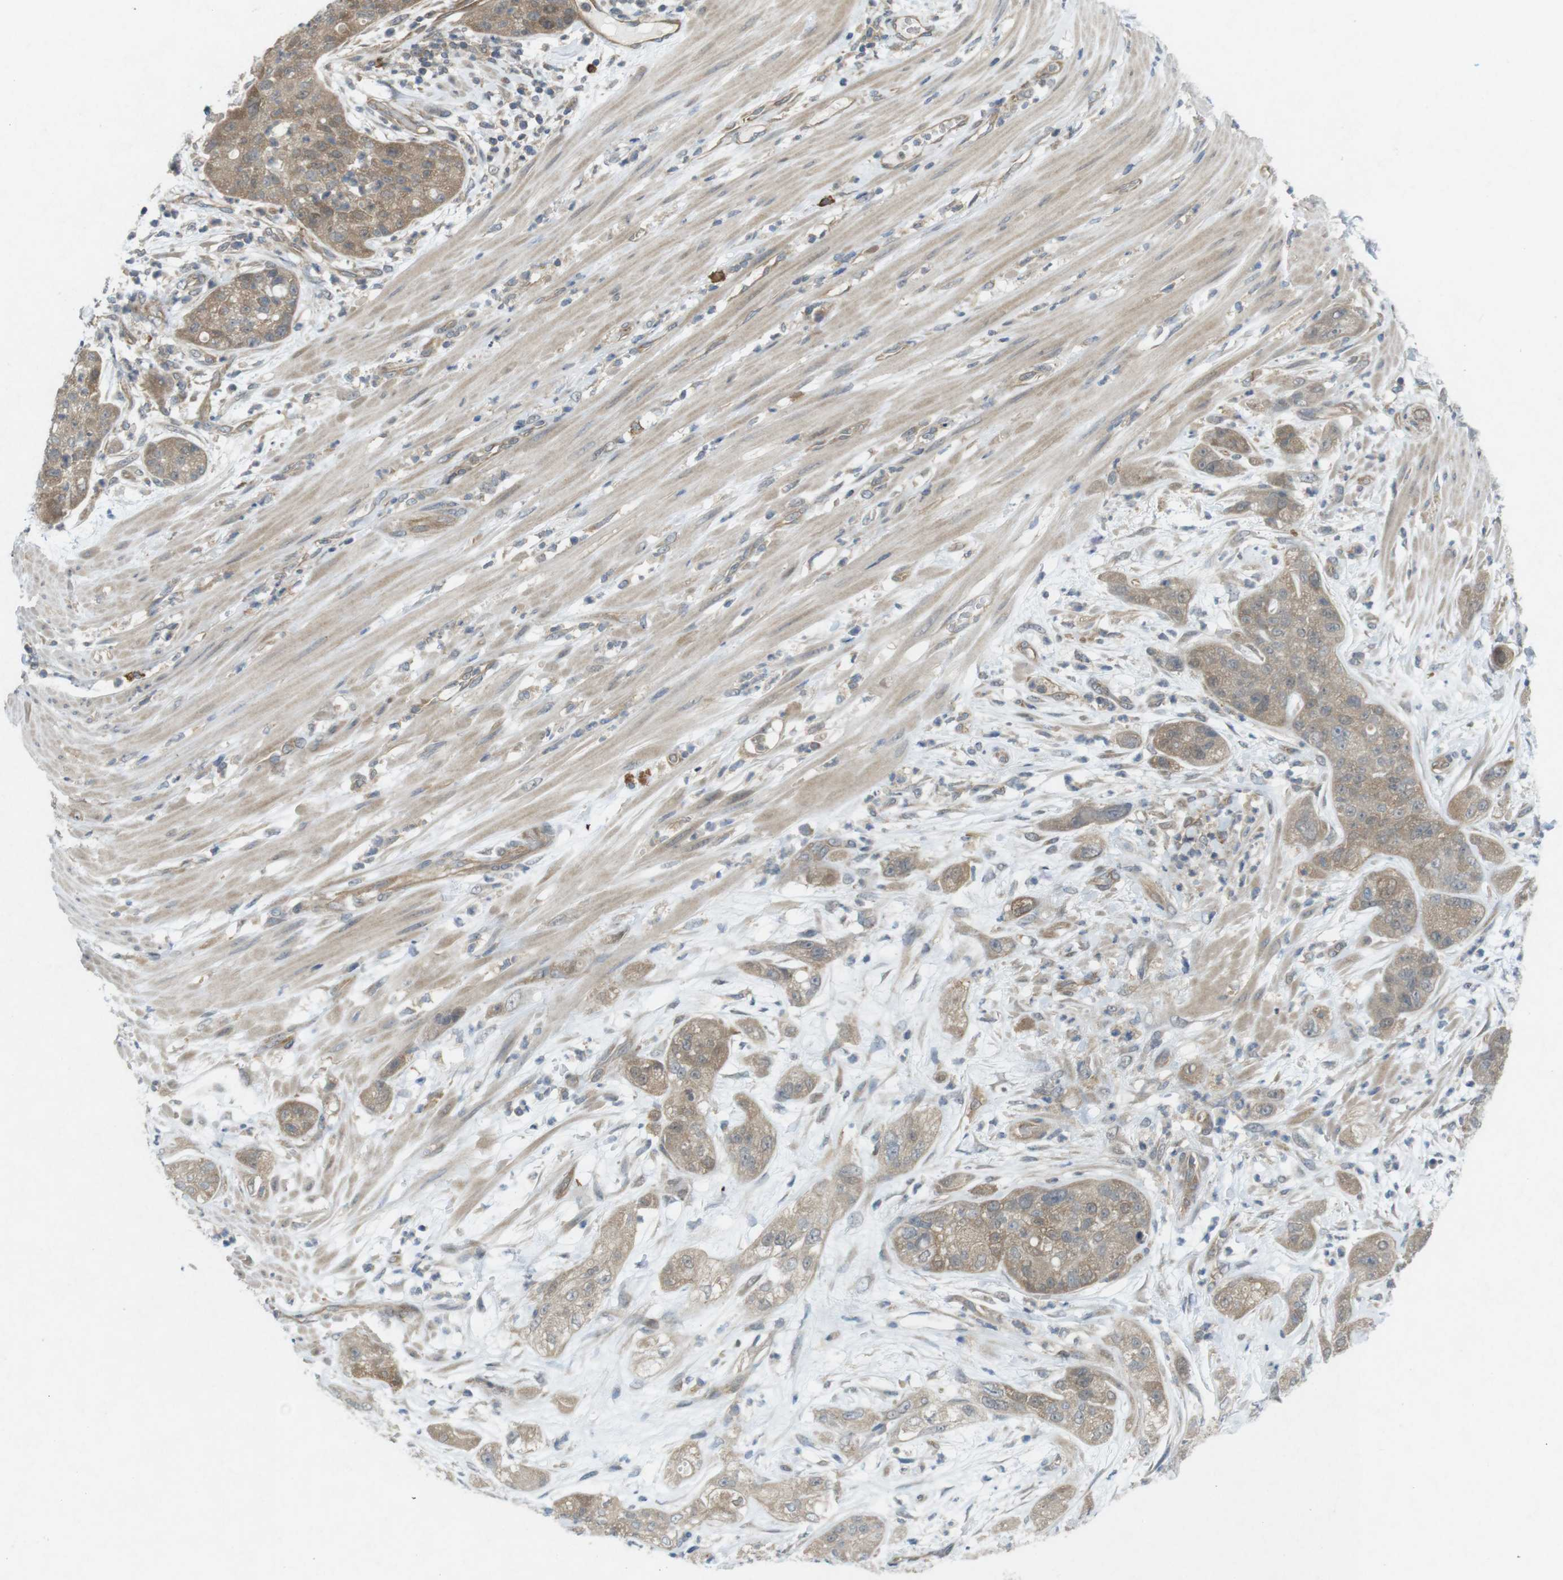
{"staining": {"intensity": "weak", "quantity": ">75%", "location": "cytoplasmic/membranous"}, "tissue": "pancreatic cancer", "cell_type": "Tumor cells", "image_type": "cancer", "snomed": [{"axis": "morphology", "description": "Adenocarcinoma, NOS"}, {"axis": "topography", "description": "Pancreas"}], "caption": "Immunohistochemistry histopathology image of neoplastic tissue: human pancreatic cancer stained using IHC shows low levels of weak protein expression localized specifically in the cytoplasmic/membranous of tumor cells, appearing as a cytoplasmic/membranous brown color.", "gene": "SUGT1", "patient": {"sex": "female", "age": 78}}